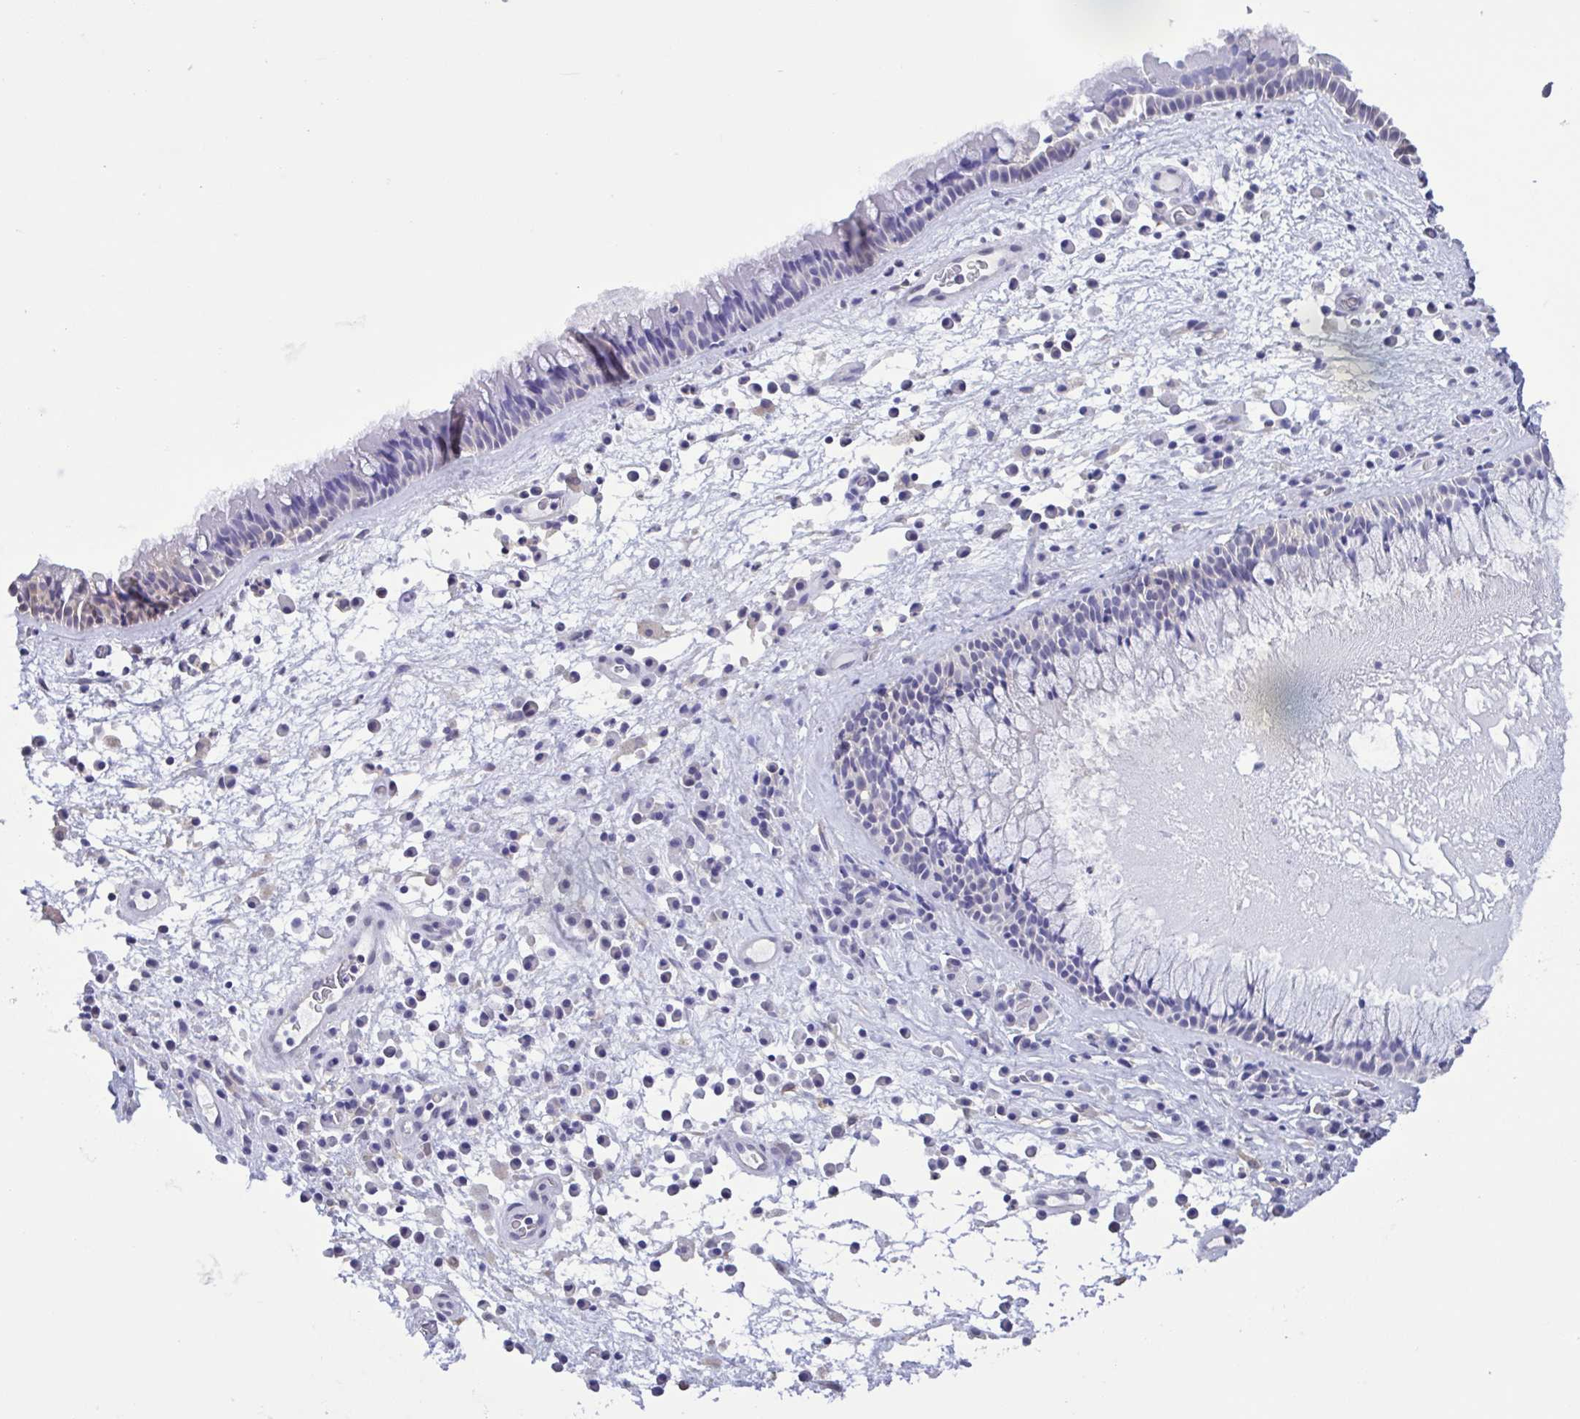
{"staining": {"intensity": "negative", "quantity": "none", "location": "none"}, "tissue": "nasopharynx", "cell_type": "Respiratory epithelial cells", "image_type": "normal", "snomed": [{"axis": "morphology", "description": "Normal tissue, NOS"}, {"axis": "topography", "description": "Nasopharynx"}], "caption": "Immunohistochemistry of unremarkable human nasopharynx shows no expression in respiratory epithelial cells. (DAB immunohistochemistry with hematoxylin counter stain).", "gene": "LDHC", "patient": {"sex": "male", "age": 67}}